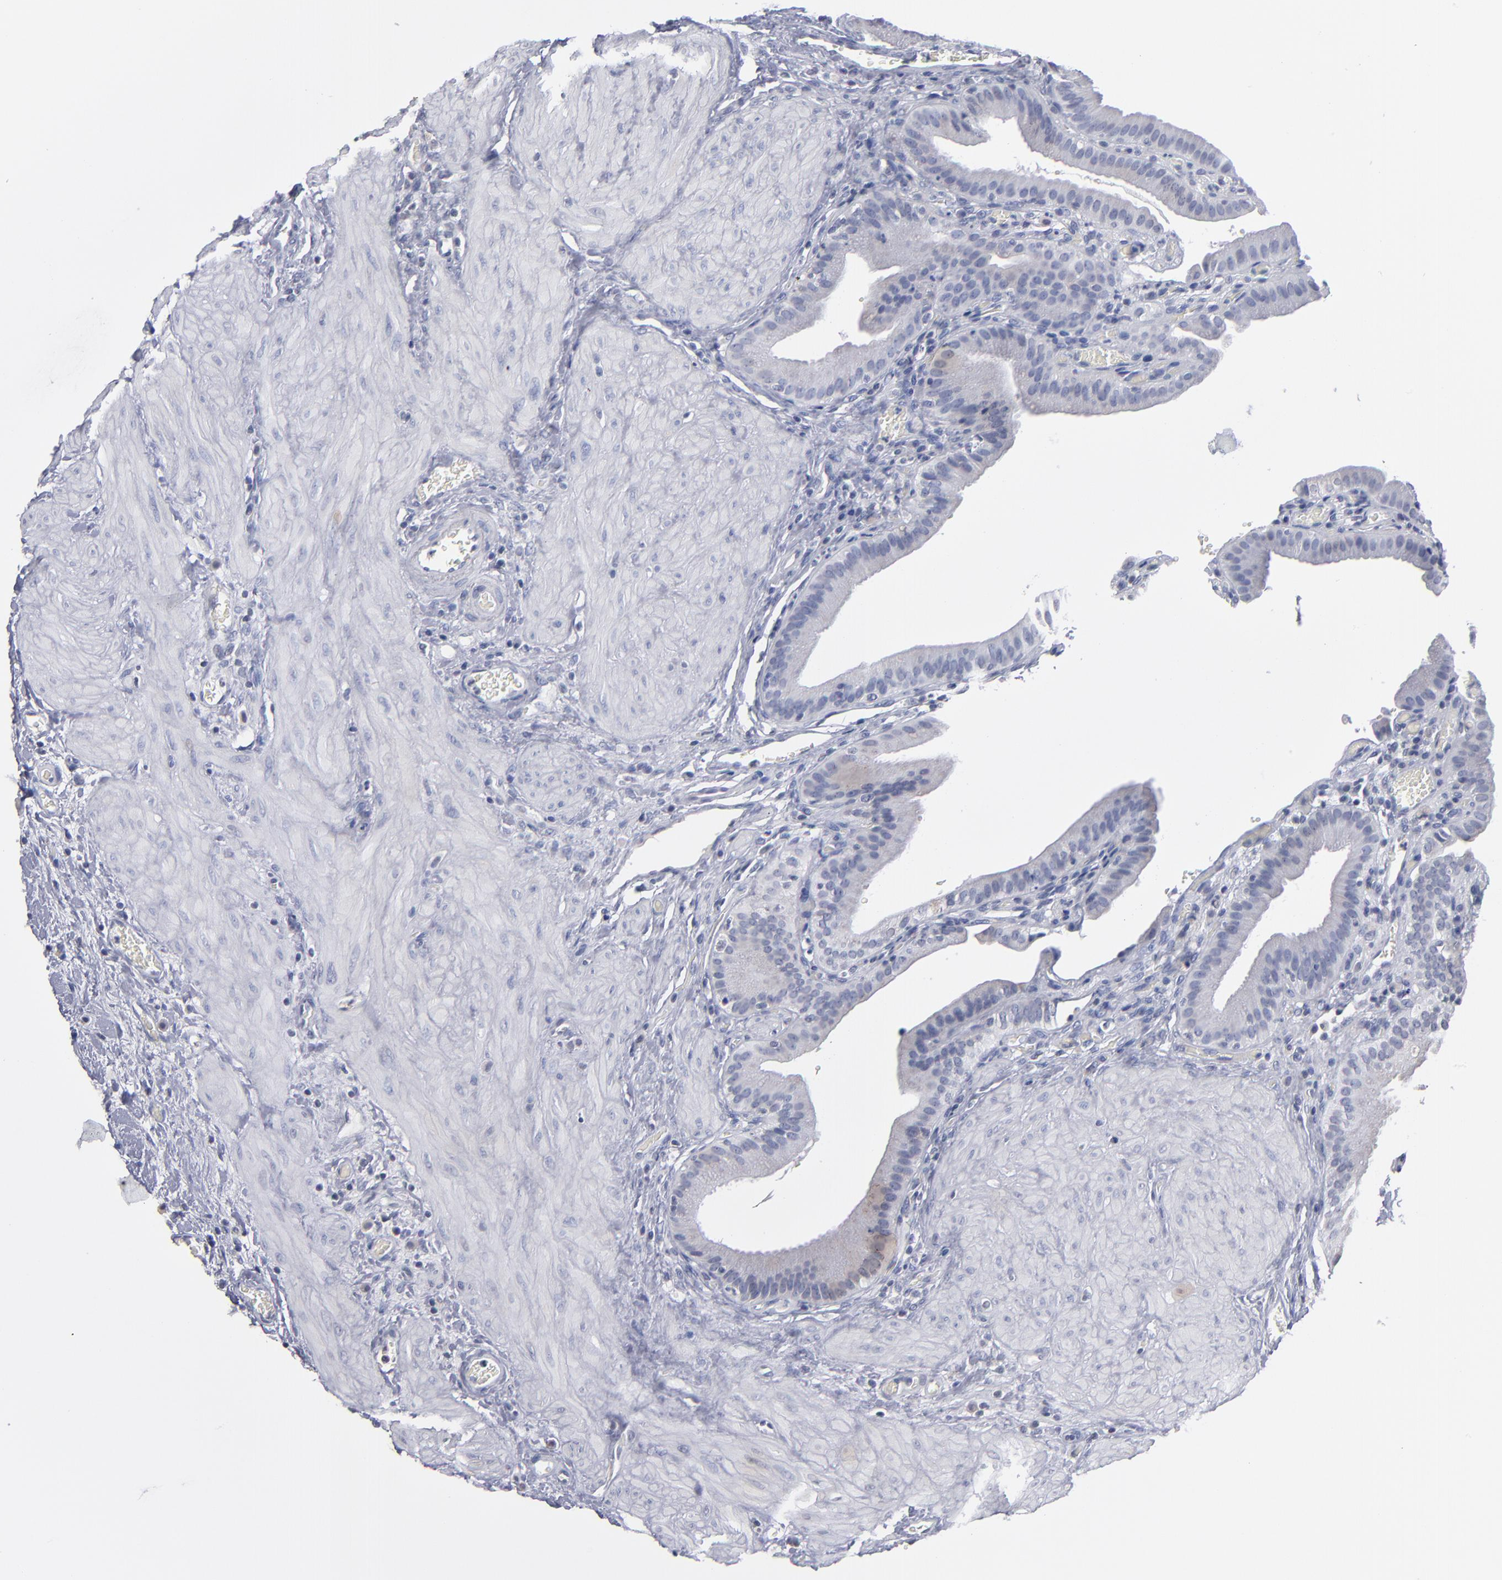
{"staining": {"intensity": "negative", "quantity": "none", "location": "none"}, "tissue": "gallbladder", "cell_type": "Glandular cells", "image_type": "normal", "snomed": [{"axis": "morphology", "description": "Normal tissue, NOS"}, {"axis": "topography", "description": "Gallbladder"}], "caption": "Immunohistochemical staining of unremarkable gallbladder shows no significant staining in glandular cells. (DAB (3,3'-diaminobenzidine) IHC, high magnification).", "gene": "RPH3A", "patient": {"sex": "female", "age": 75}}